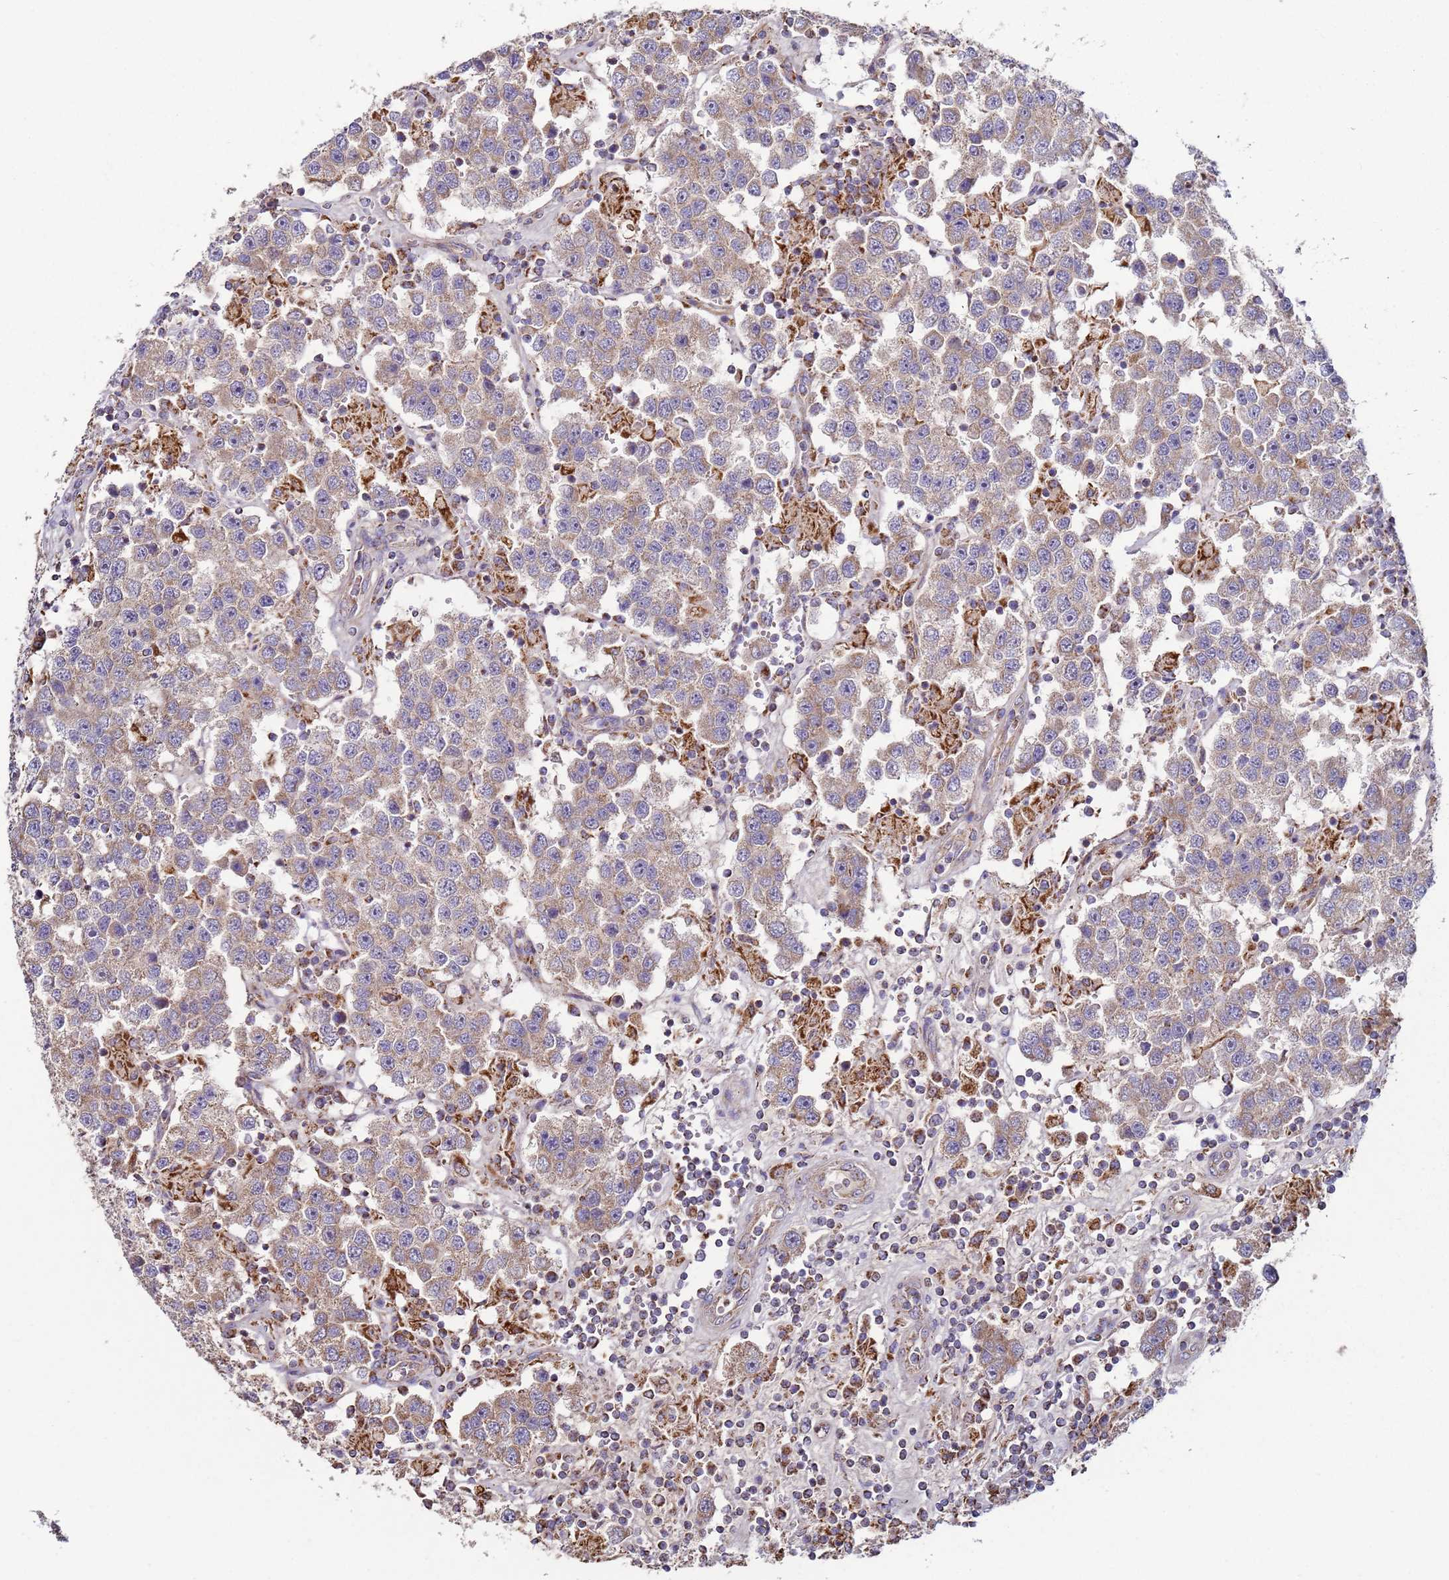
{"staining": {"intensity": "weak", "quantity": "25%-75%", "location": "cytoplasmic/membranous"}, "tissue": "testis cancer", "cell_type": "Tumor cells", "image_type": "cancer", "snomed": [{"axis": "morphology", "description": "Seminoma, NOS"}, {"axis": "topography", "description": "Testis"}], "caption": "Testis seminoma tissue exhibits weak cytoplasmic/membranous staining in about 25%-75% of tumor cells", "gene": "FBXO33", "patient": {"sex": "male", "age": 37}}